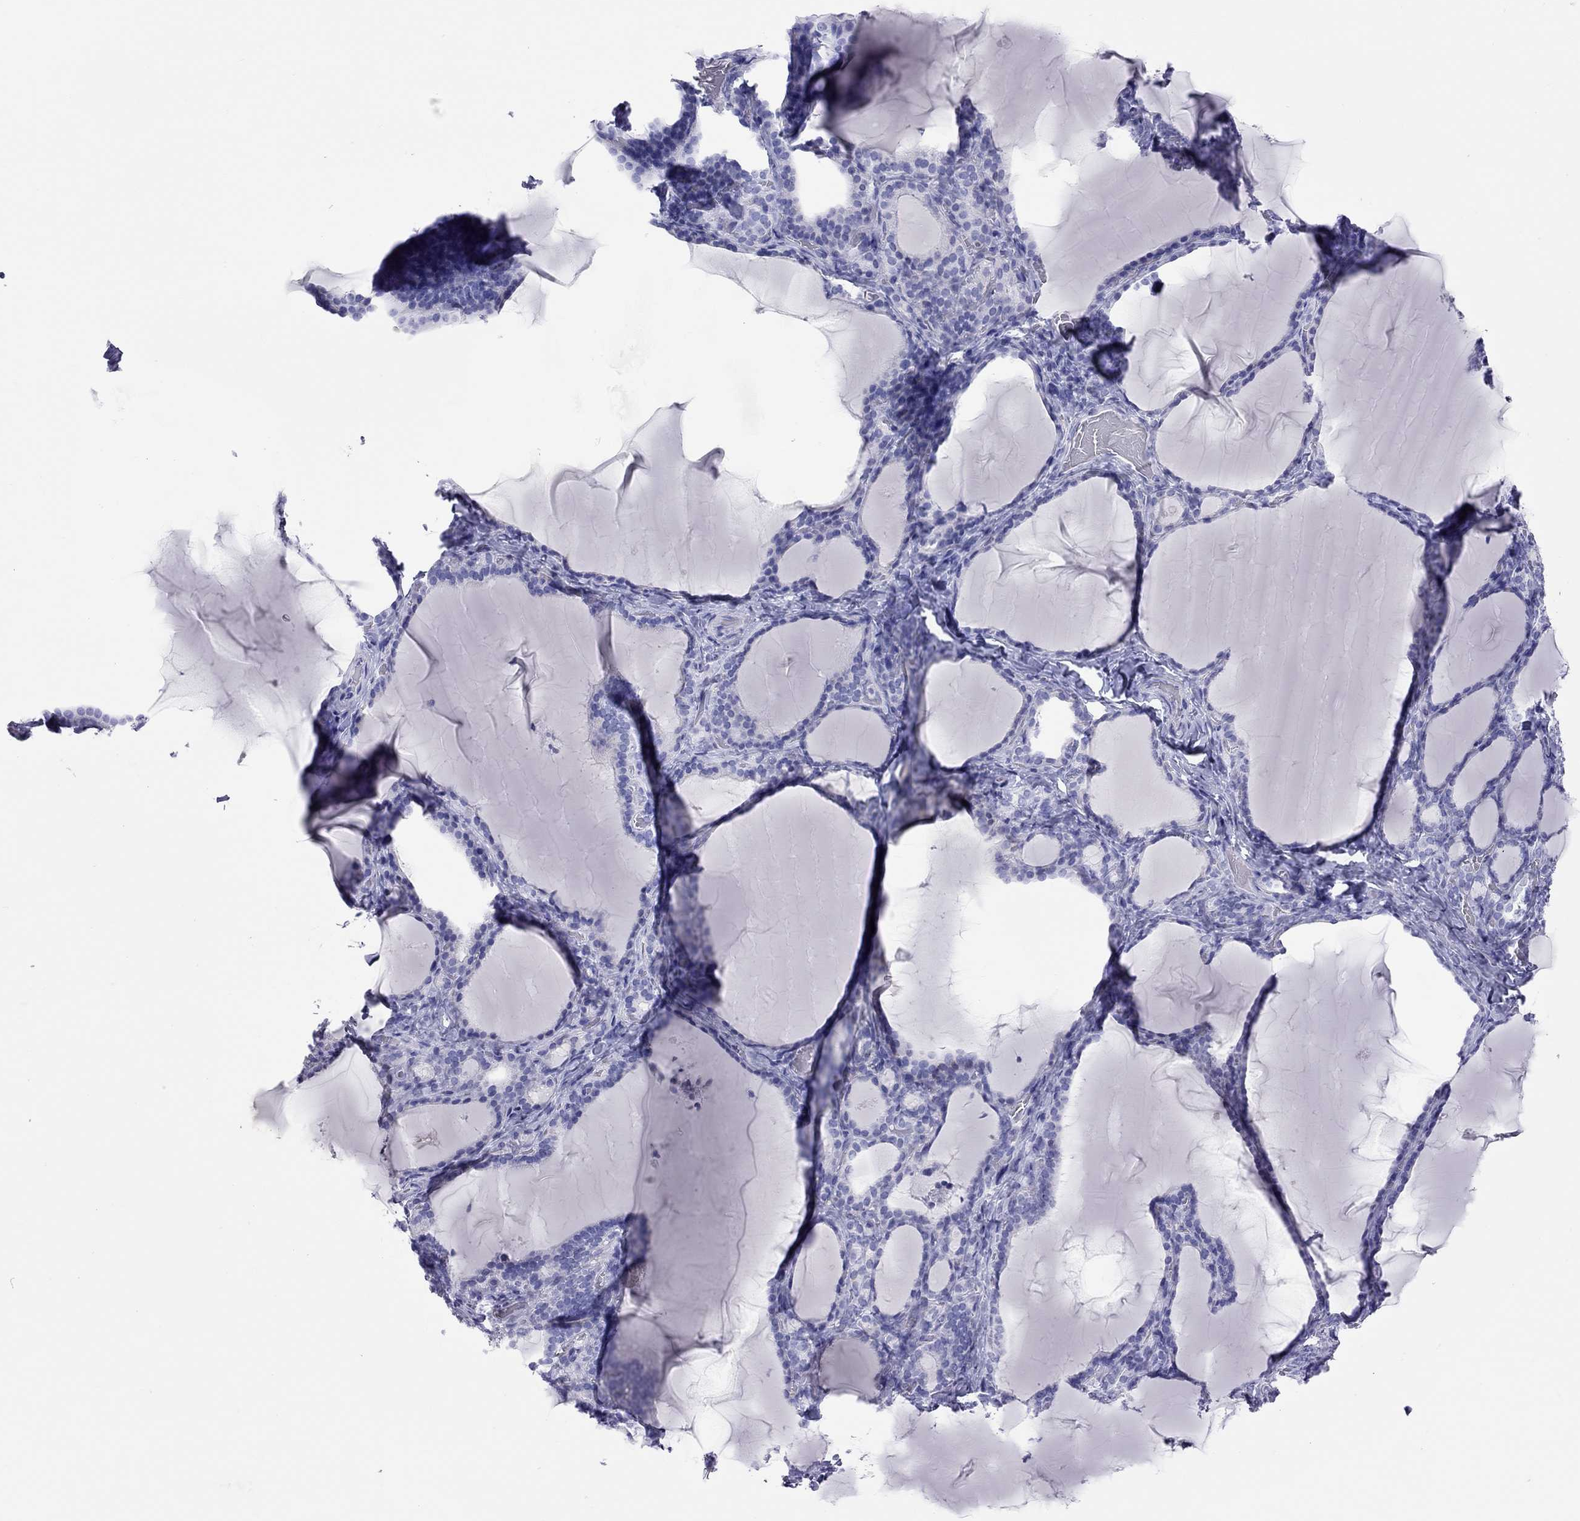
{"staining": {"intensity": "negative", "quantity": "none", "location": "none"}, "tissue": "thyroid gland", "cell_type": "Glandular cells", "image_type": "normal", "snomed": [{"axis": "morphology", "description": "Normal tissue, NOS"}, {"axis": "morphology", "description": "Hyperplasia, NOS"}, {"axis": "topography", "description": "Thyroid gland"}], "caption": "High magnification brightfield microscopy of normal thyroid gland stained with DAB (3,3'-diaminobenzidine) (brown) and counterstained with hematoxylin (blue): glandular cells show no significant staining. (DAB (3,3'-diaminobenzidine) immunohistochemistry visualized using brightfield microscopy, high magnification).", "gene": "STAG3", "patient": {"sex": "female", "age": 27}}